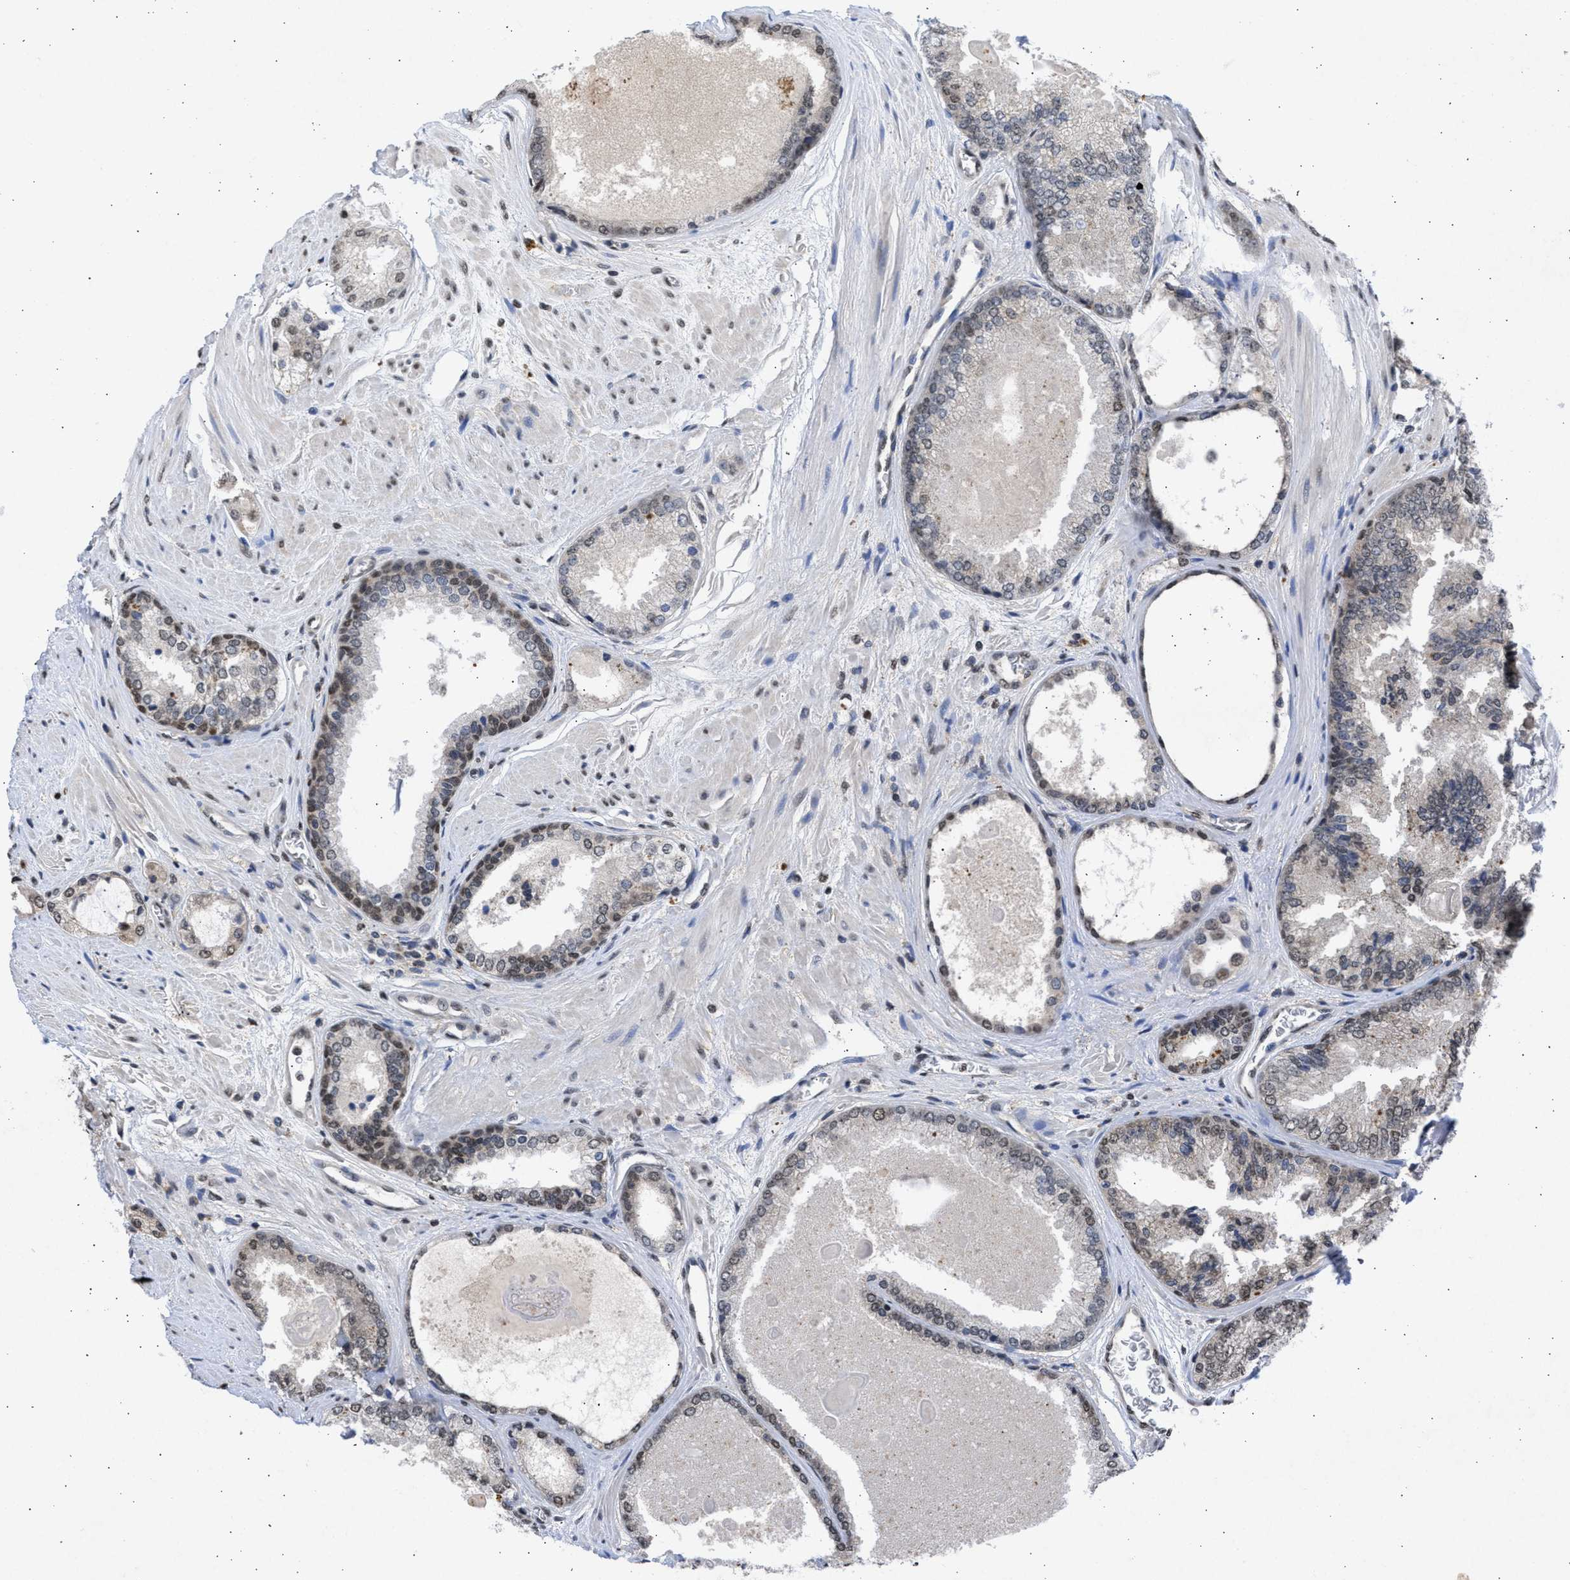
{"staining": {"intensity": "weak", "quantity": "25%-75%", "location": "nuclear"}, "tissue": "prostate cancer", "cell_type": "Tumor cells", "image_type": "cancer", "snomed": [{"axis": "morphology", "description": "Adenocarcinoma, High grade"}, {"axis": "topography", "description": "Prostate"}], "caption": "An immunohistochemistry (IHC) photomicrograph of tumor tissue is shown. Protein staining in brown labels weak nuclear positivity in adenocarcinoma (high-grade) (prostate) within tumor cells. The staining was performed using DAB, with brown indicating positive protein expression. Nuclei are stained blue with hematoxylin.", "gene": "NUP35", "patient": {"sex": "male", "age": 65}}